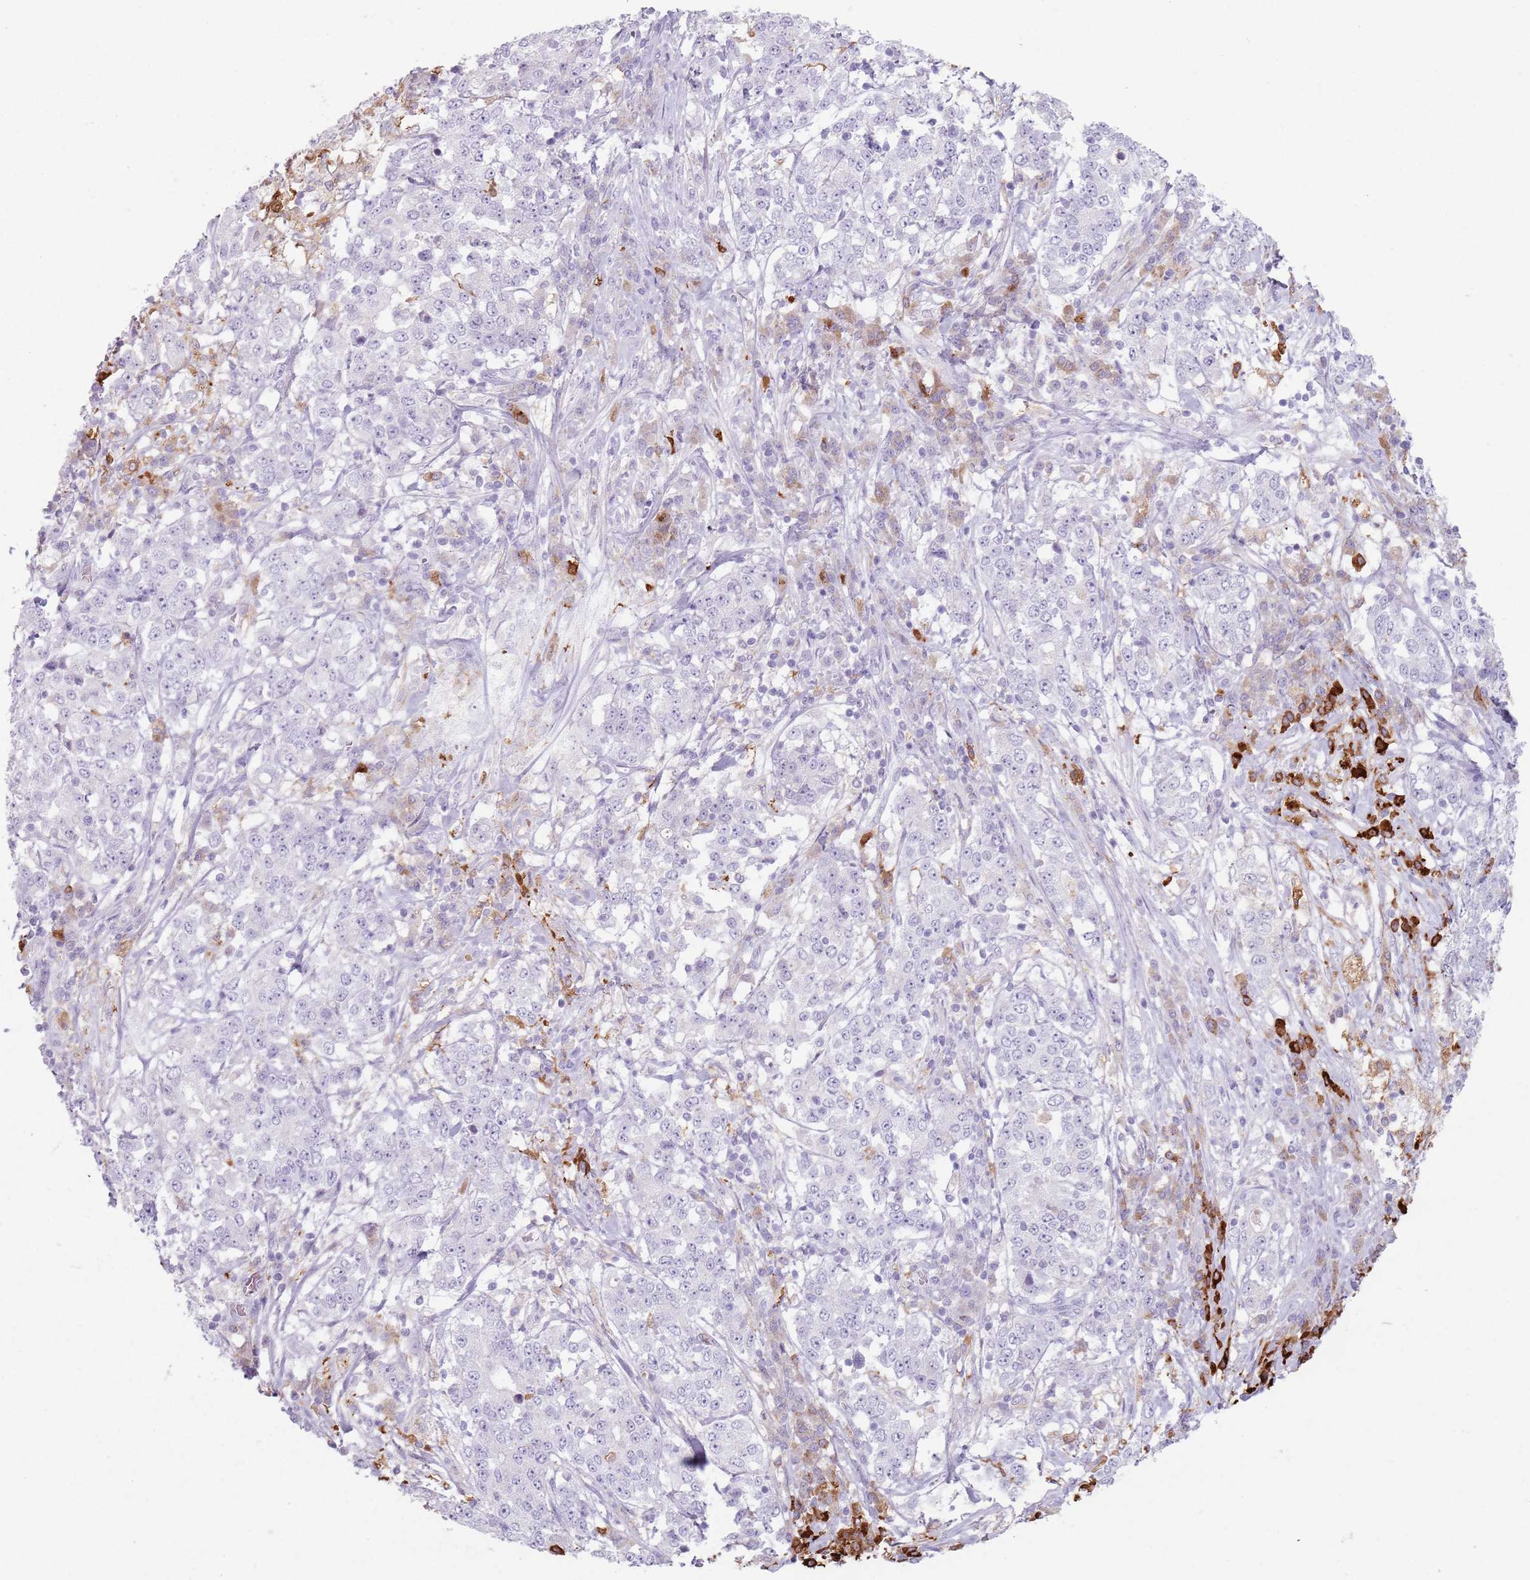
{"staining": {"intensity": "negative", "quantity": "none", "location": "none"}, "tissue": "stomach cancer", "cell_type": "Tumor cells", "image_type": "cancer", "snomed": [{"axis": "morphology", "description": "Adenocarcinoma, NOS"}, {"axis": "topography", "description": "Stomach"}], "caption": "Tumor cells are negative for protein expression in human stomach cancer (adenocarcinoma).", "gene": "GDPGP1", "patient": {"sex": "male", "age": 59}}